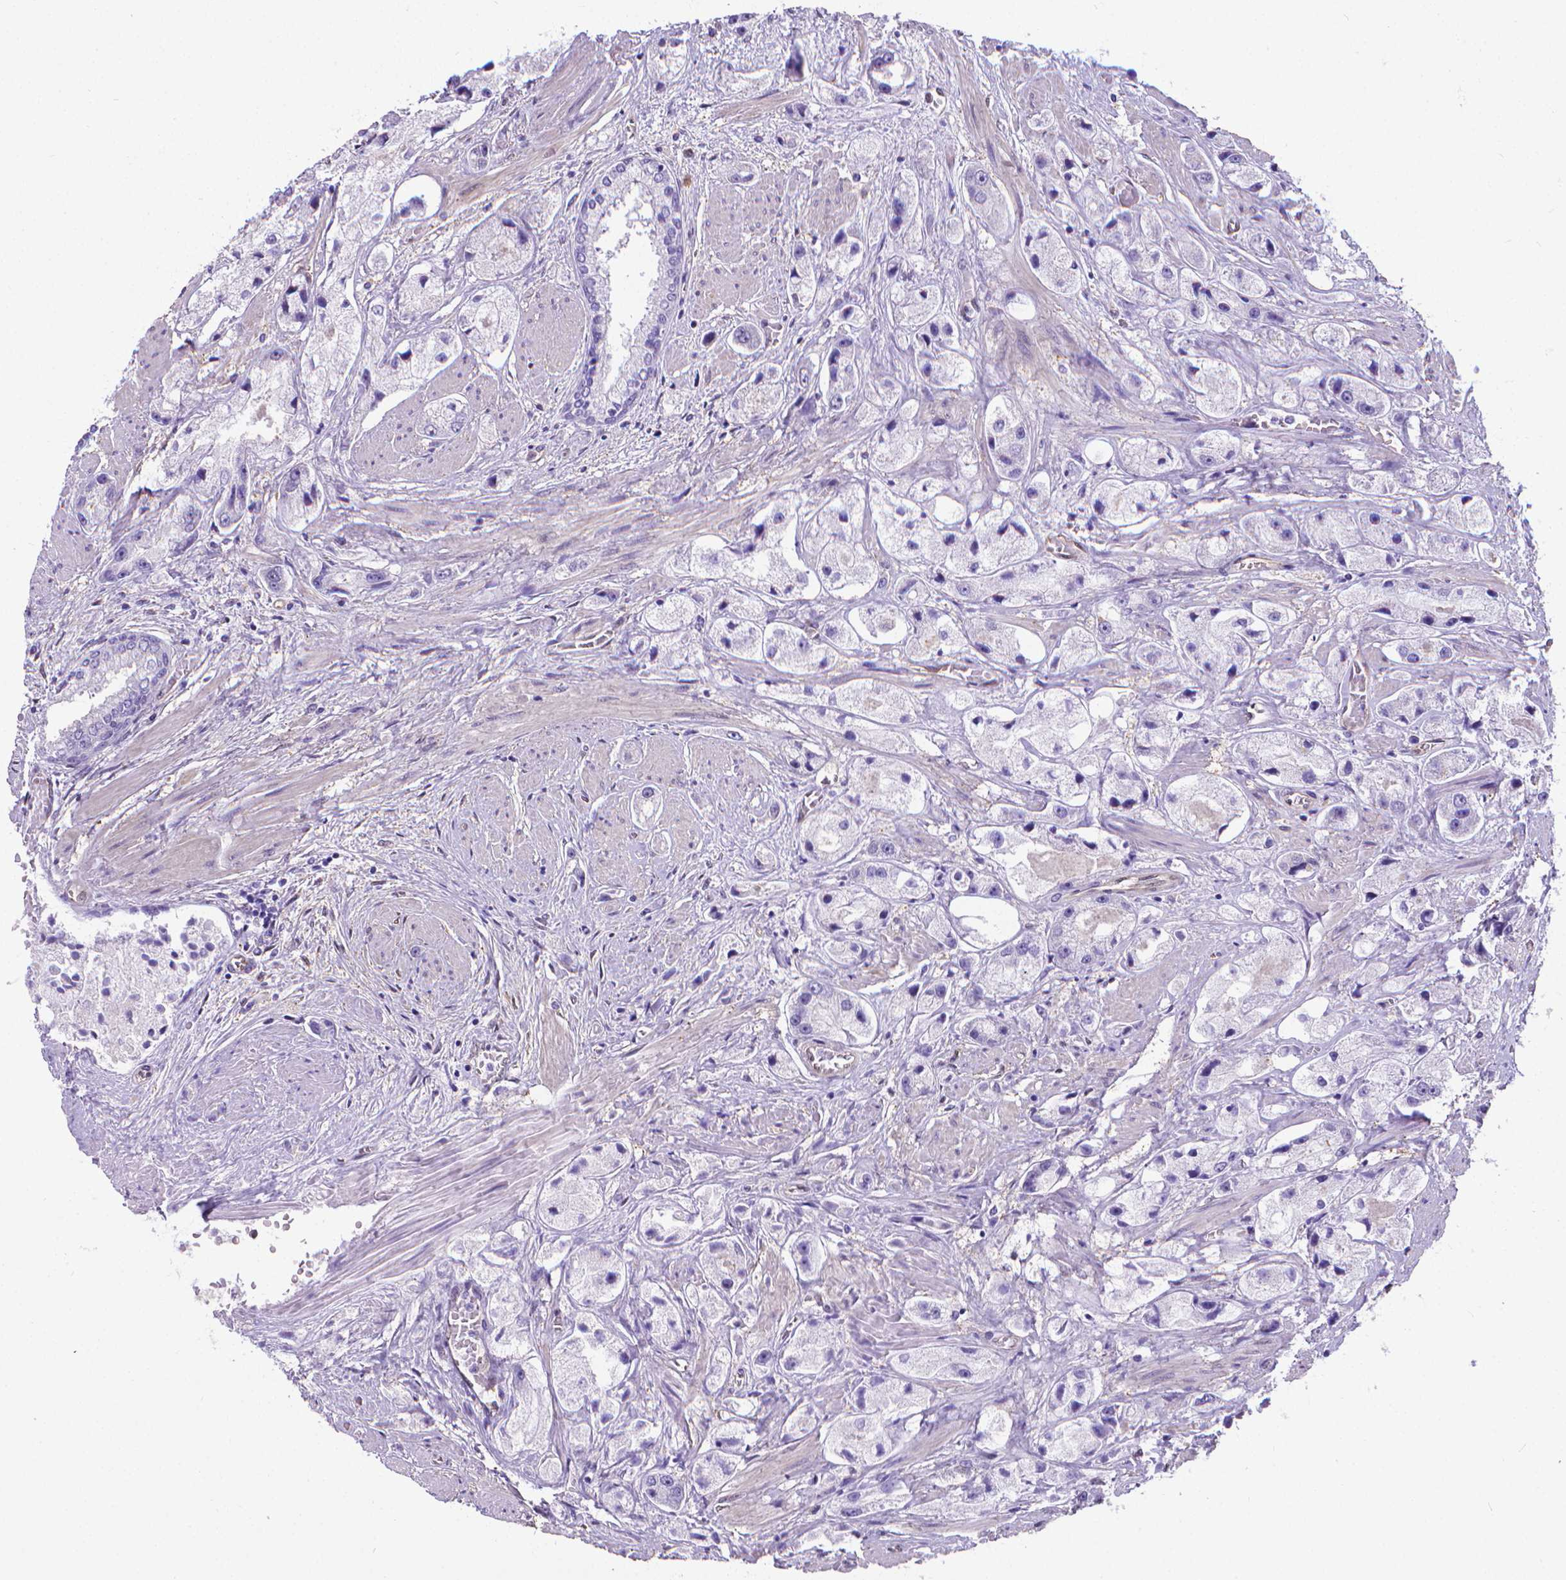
{"staining": {"intensity": "negative", "quantity": "none", "location": "none"}, "tissue": "prostate cancer", "cell_type": "Tumor cells", "image_type": "cancer", "snomed": [{"axis": "morphology", "description": "Adenocarcinoma, High grade"}, {"axis": "topography", "description": "Prostate"}], "caption": "Immunohistochemistry photomicrograph of neoplastic tissue: human prostate cancer stained with DAB (3,3'-diaminobenzidine) shows no significant protein staining in tumor cells. Nuclei are stained in blue.", "gene": "CLIC4", "patient": {"sex": "male", "age": 67}}